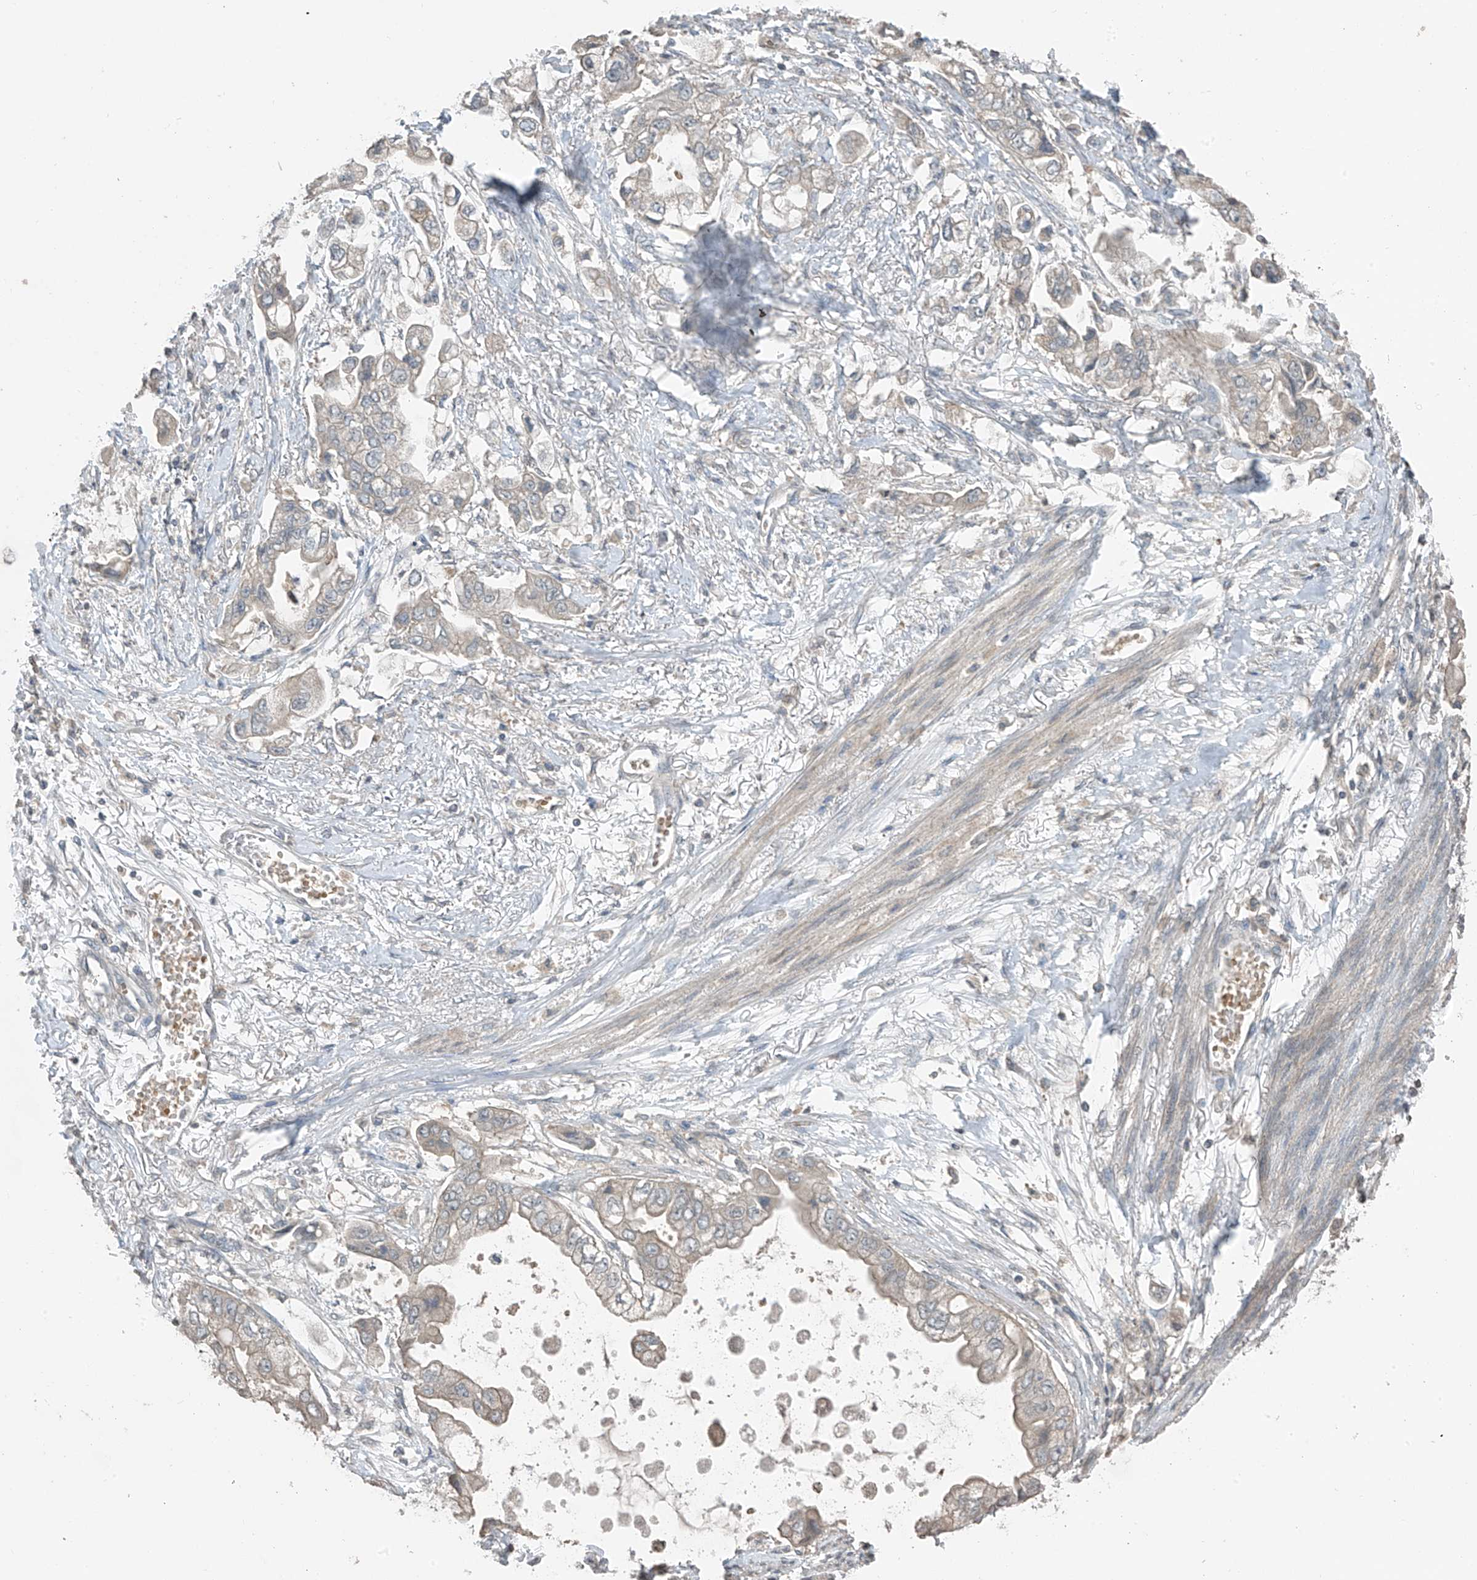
{"staining": {"intensity": "weak", "quantity": "<25%", "location": "cytoplasmic/membranous"}, "tissue": "stomach cancer", "cell_type": "Tumor cells", "image_type": "cancer", "snomed": [{"axis": "morphology", "description": "Adenocarcinoma, NOS"}, {"axis": "topography", "description": "Stomach"}], "caption": "IHC of stomach adenocarcinoma demonstrates no expression in tumor cells.", "gene": "HOXA11", "patient": {"sex": "male", "age": 62}}